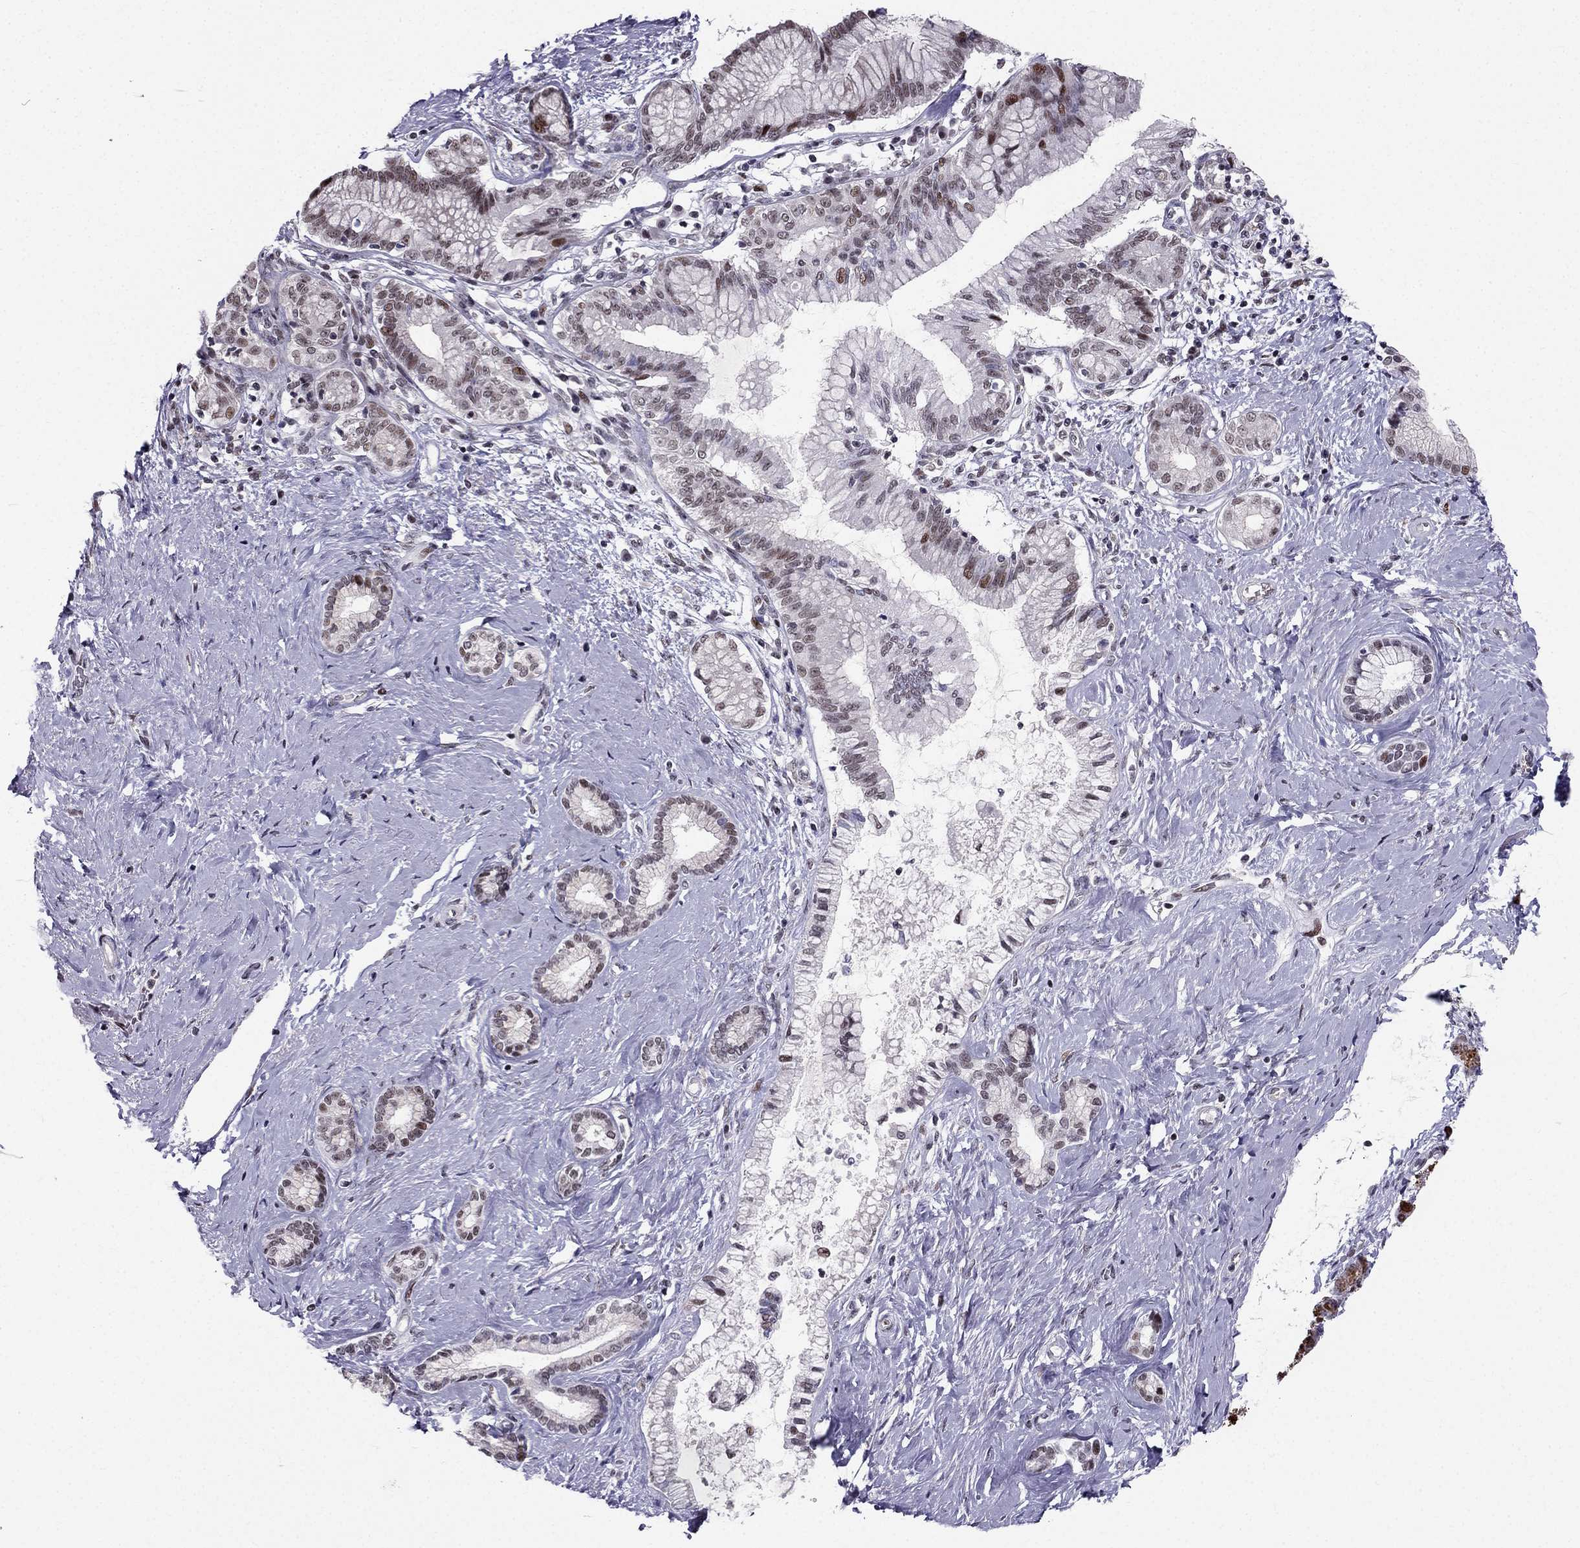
{"staining": {"intensity": "moderate", "quantity": "<25%", "location": "nuclear"}, "tissue": "pancreatic cancer", "cell_type": "Tumor cells", "image_type": "cancer", "snomed": [{"axis": "morphology", "description": "Adenocarcinoma, NOS"}, {"axis": "topography", "description": "Pancreas"}], "caption": "About <25% of tumor cells in human pancreatic adenocarcinoma display moderate nuclear protein expression as visualized by brown immunohistochemical staining.", "gene": "RPRD2", "patient": {"sex": "female", "age": 73}}